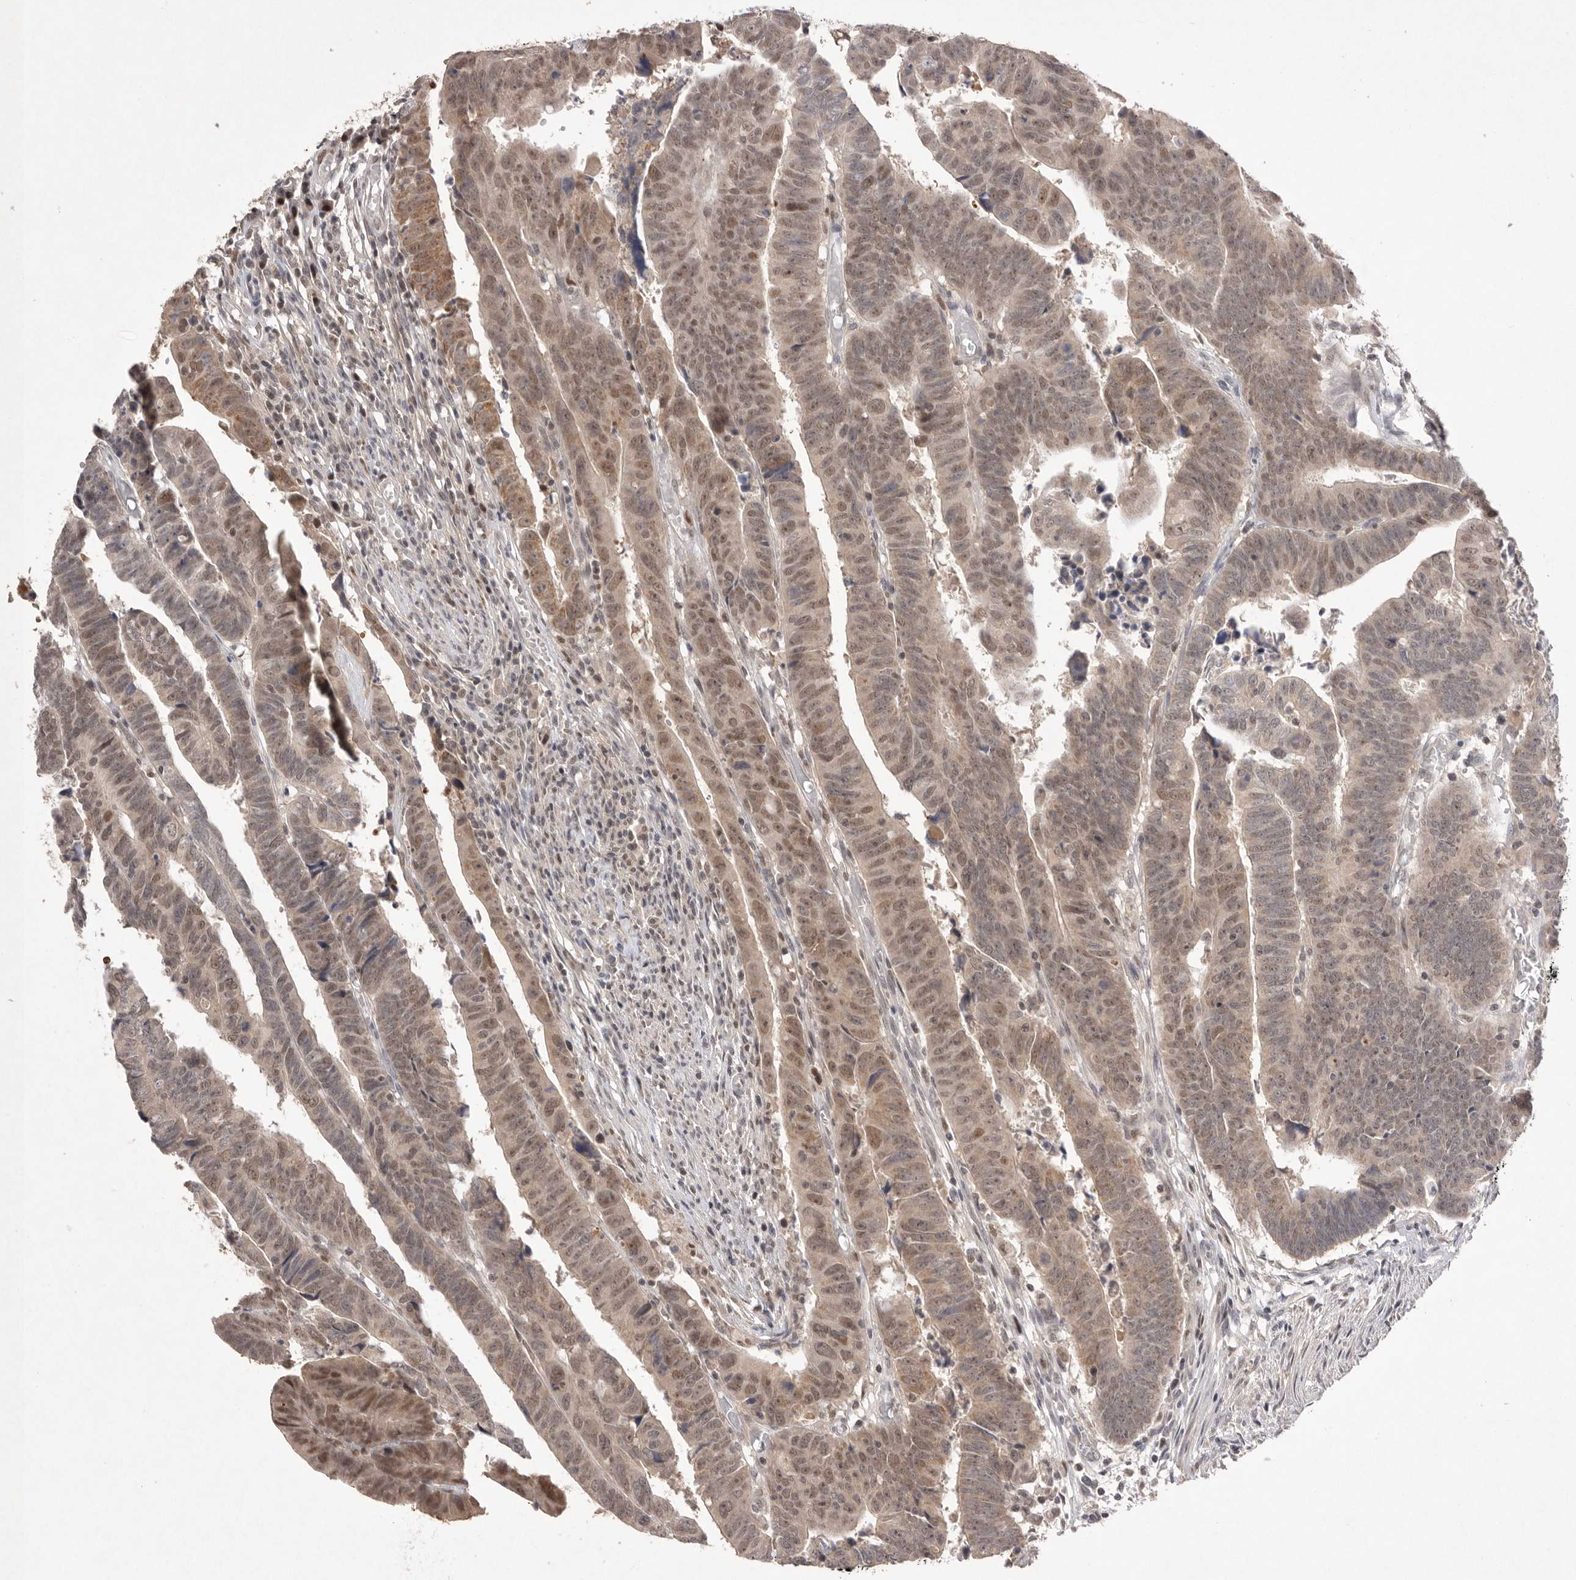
{"staining": {"intensity": "moderate", "quantity": ">75%", "location": "cytoplasmic/membranous,nuclear"}, "tissue": "colorectal cancer", "cell_type": "Tumor cells", "image_type": "cancer", "snomed": [{"axis": "morphology", "description": "Adenocarcinoma, NOS"}, {"axis": "topography", "description": "Rectum"}], "caption": "Protein expression analysis of human colorectal cancer reveals moderate cytoplasmic/membranous and nuclear expression in about >75% of tumor cells.", "gene": "HUS1", "patient": {"sex": "female", "age": 65}}